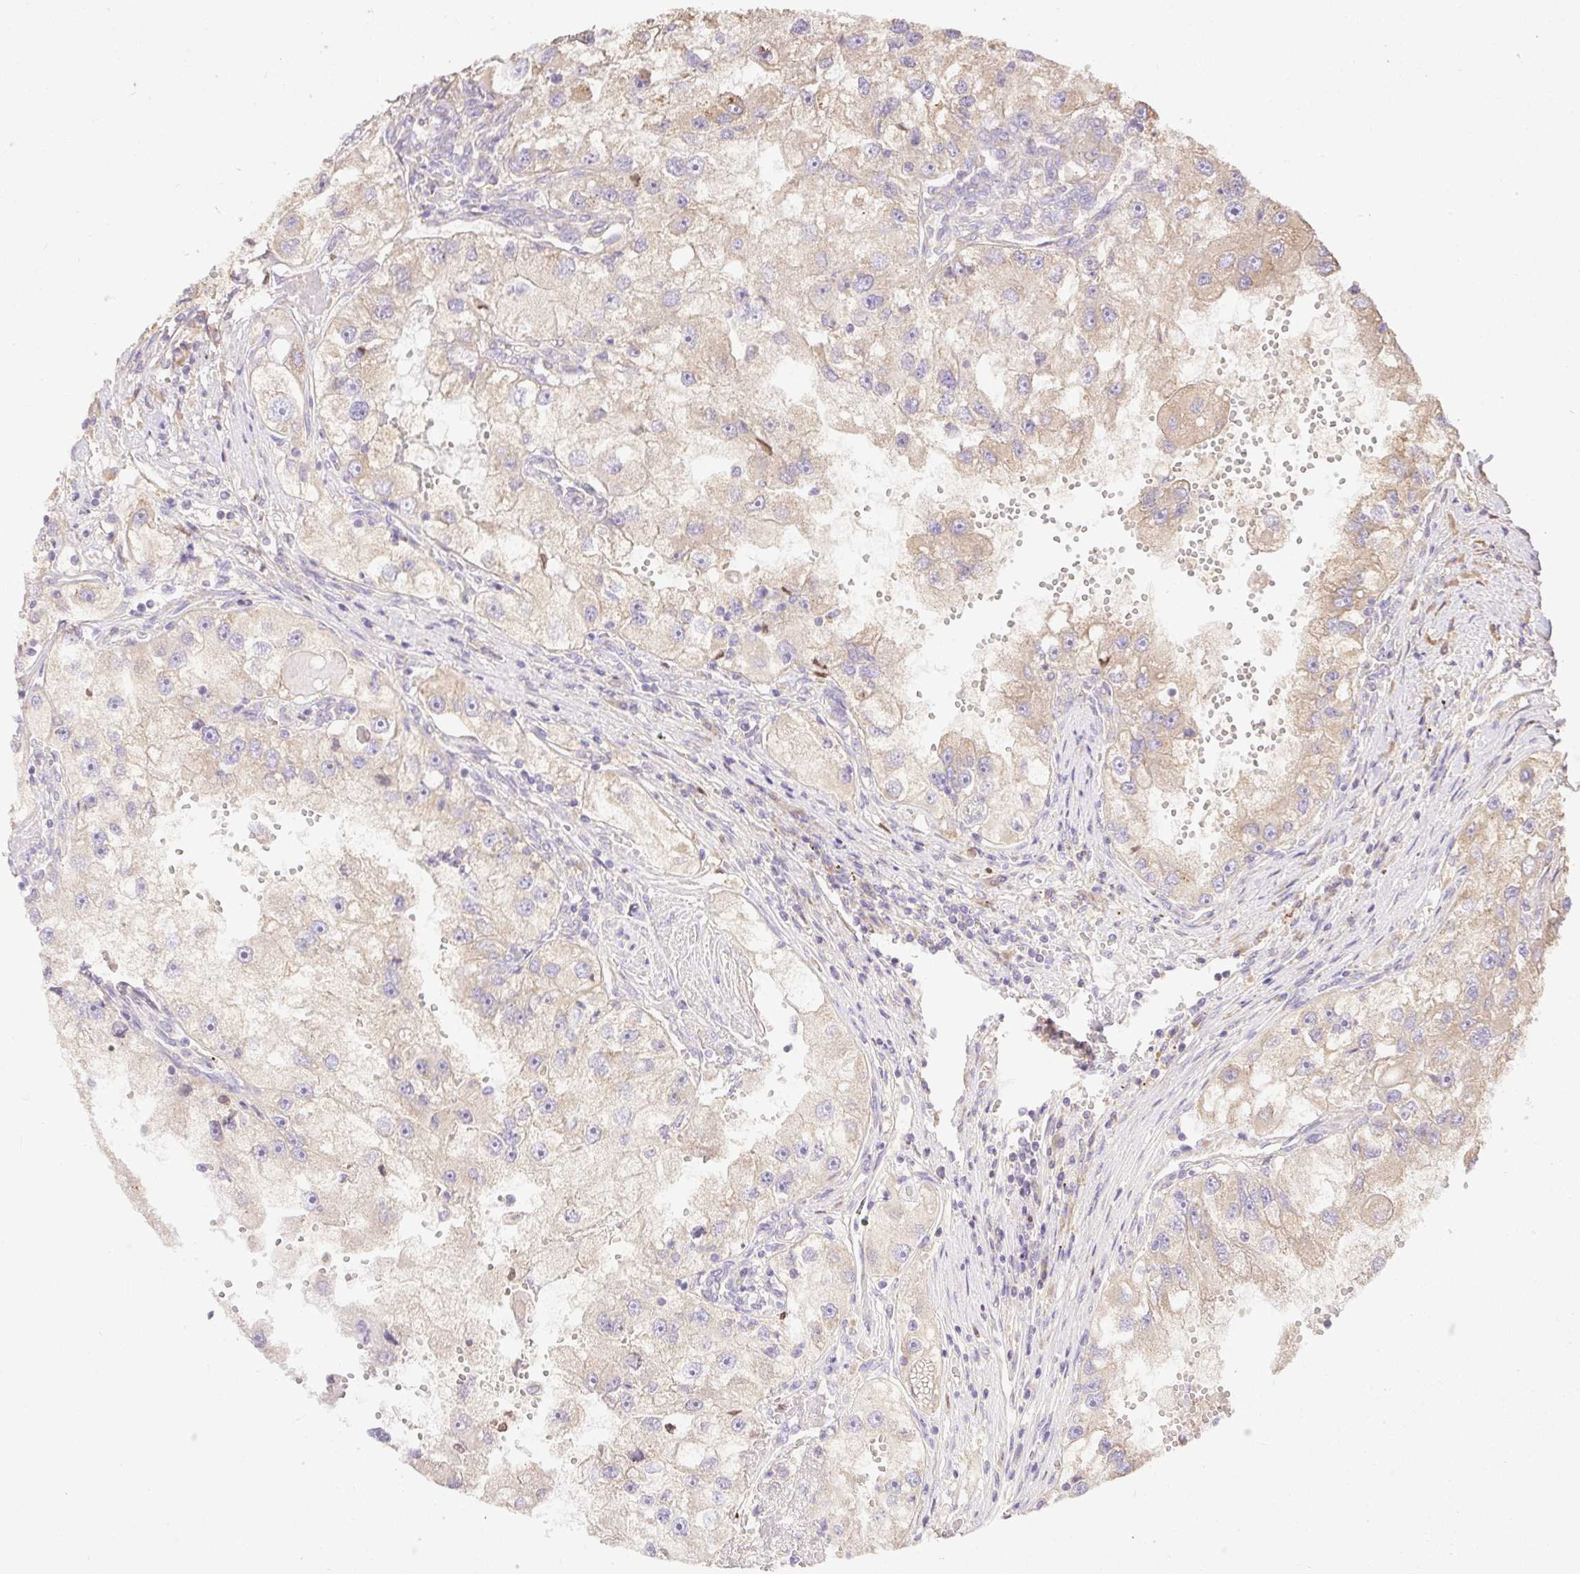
{"staining": {"intensity": "weak", "quantity": "25%-75%", "location": "cytoplasmic/membranous"}, "tissue": "renal cancer", "cell_type": "Tumor cells", "image_type": "cancer", "snomed": [{"axis": "morphology", "description": "Adenocarcinoma, NOS"}, {"axis": "topography", "description": "Kidney"}], "caption": "Renal adenocarcinoma stained for a protein exhibits weak cytoplasmic/membranous positivity in tumor cells.", "gene": "DESI1", "patient": {"sex": "male", "age": 63}}